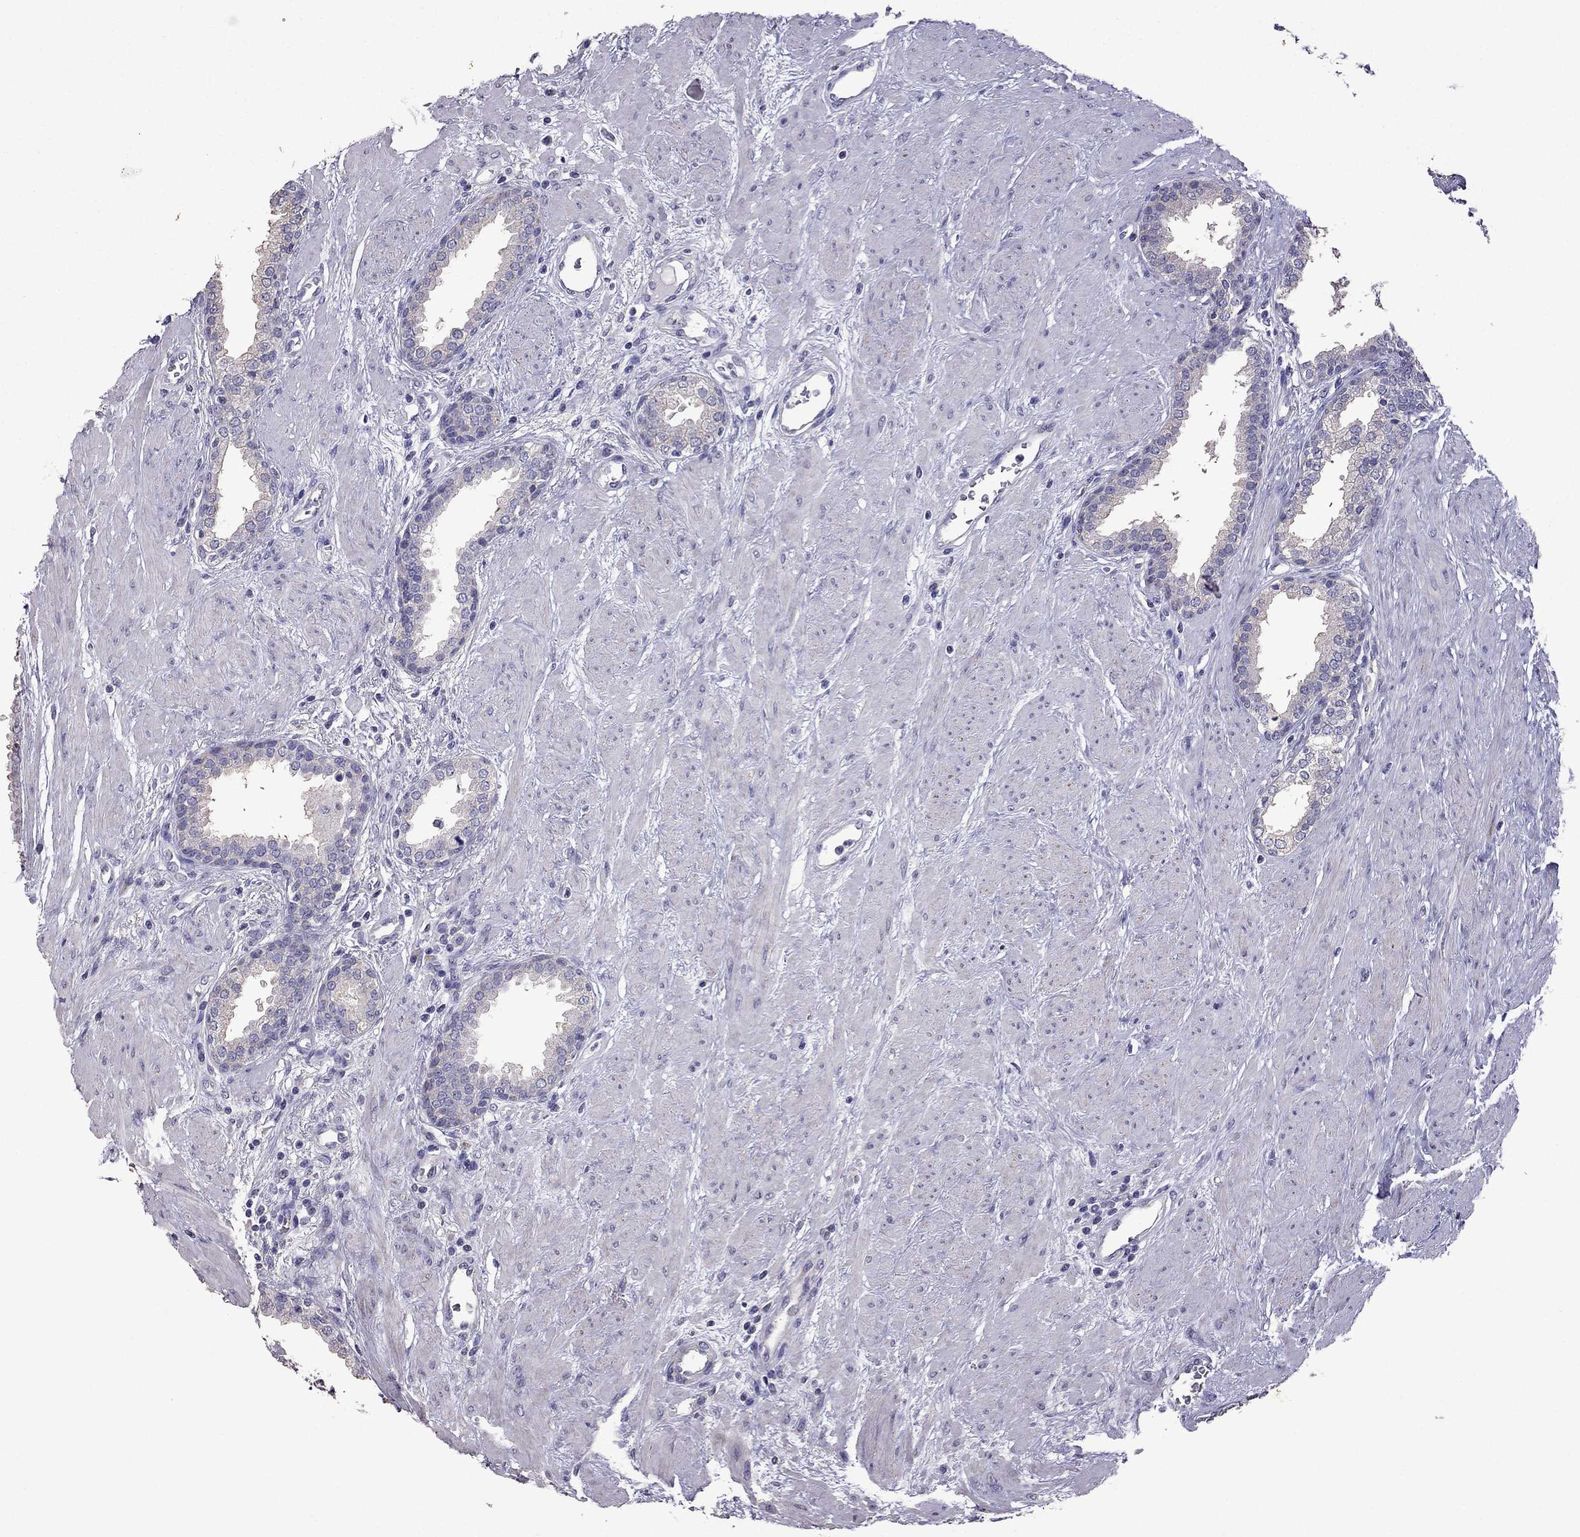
{"staining": {"intensity": "weak", "quantity": "25%-75%", "location": "cytoplasmic/membranous"}, "tissue": "prostate", "cell_type": "Glandular cells", "image_type": "normal", "snomed": [{"axis": "morphology", "description": "Normal tissue, NOS"}, {"axis": "topography", "description": "Prostate"}], "caption": "IHC micrograph of unremarkable prostate: human prostate stained using immunohistochemistry (IHC) shows low levels of weak protein expression localized specifically in the cytoplasmic/membranous of glandular cells, appearing as a cytoplasmic/membranous brown color.", "gene": "AK5", "patient": {"sex": "male", "age": 51}}